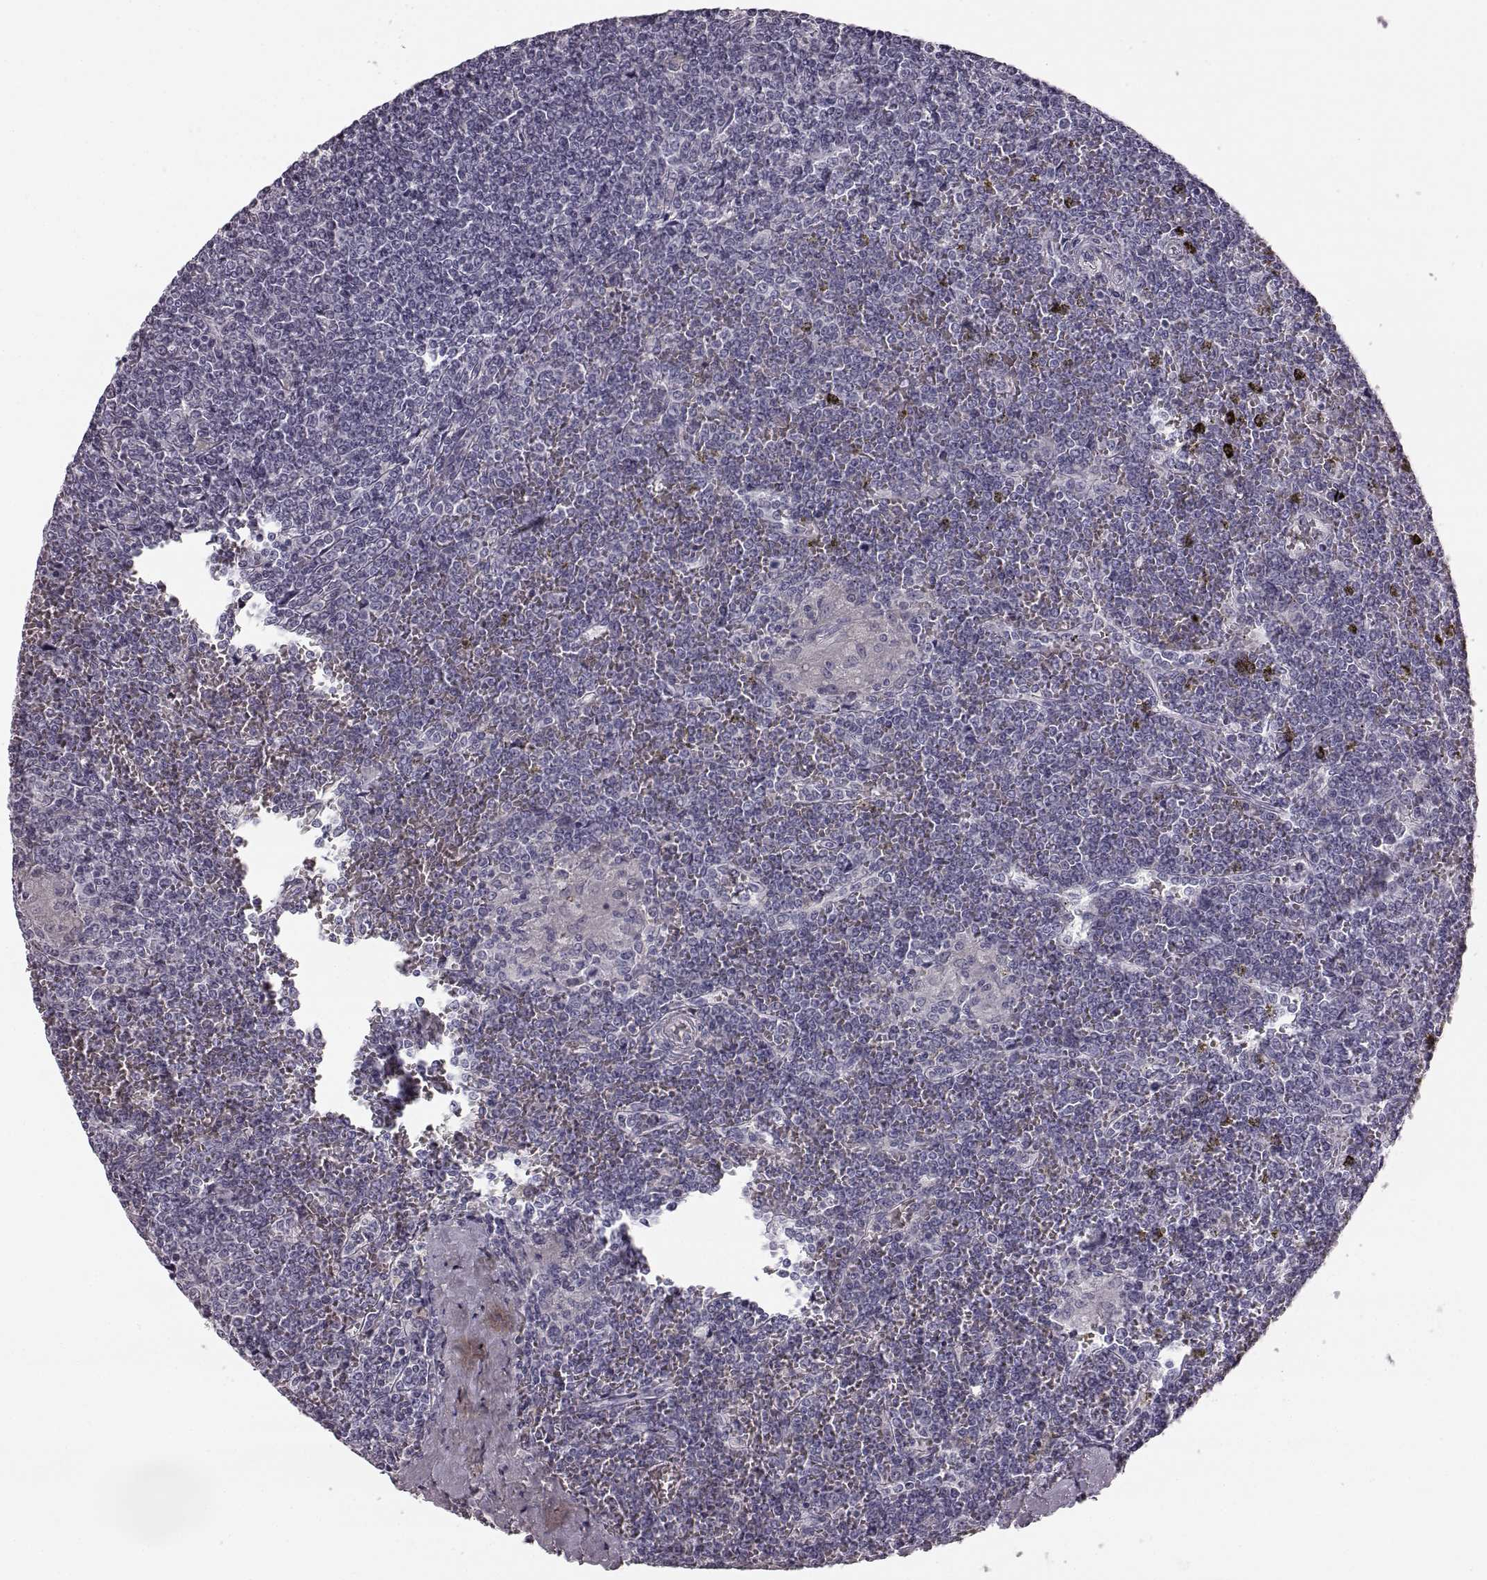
{"staining": {"intensity": "negative", "quantity": "none", "location": "none"}, "tissue": "lymphoma", "cell_type": "Tumor cells", "image_type": "cancer", "snomed": [{"axis": "morphology", "description": "Malignant lymphoma, non-Hodgkin's type, Low grade"}, {"axis": "topography", "description": "Spleen"}], "caption": "The photomicrograph exhibits no staining of tumor cells in lymphoma.", "gene": "ZNF433", "patient": {"sex": "female", "age": 19}}